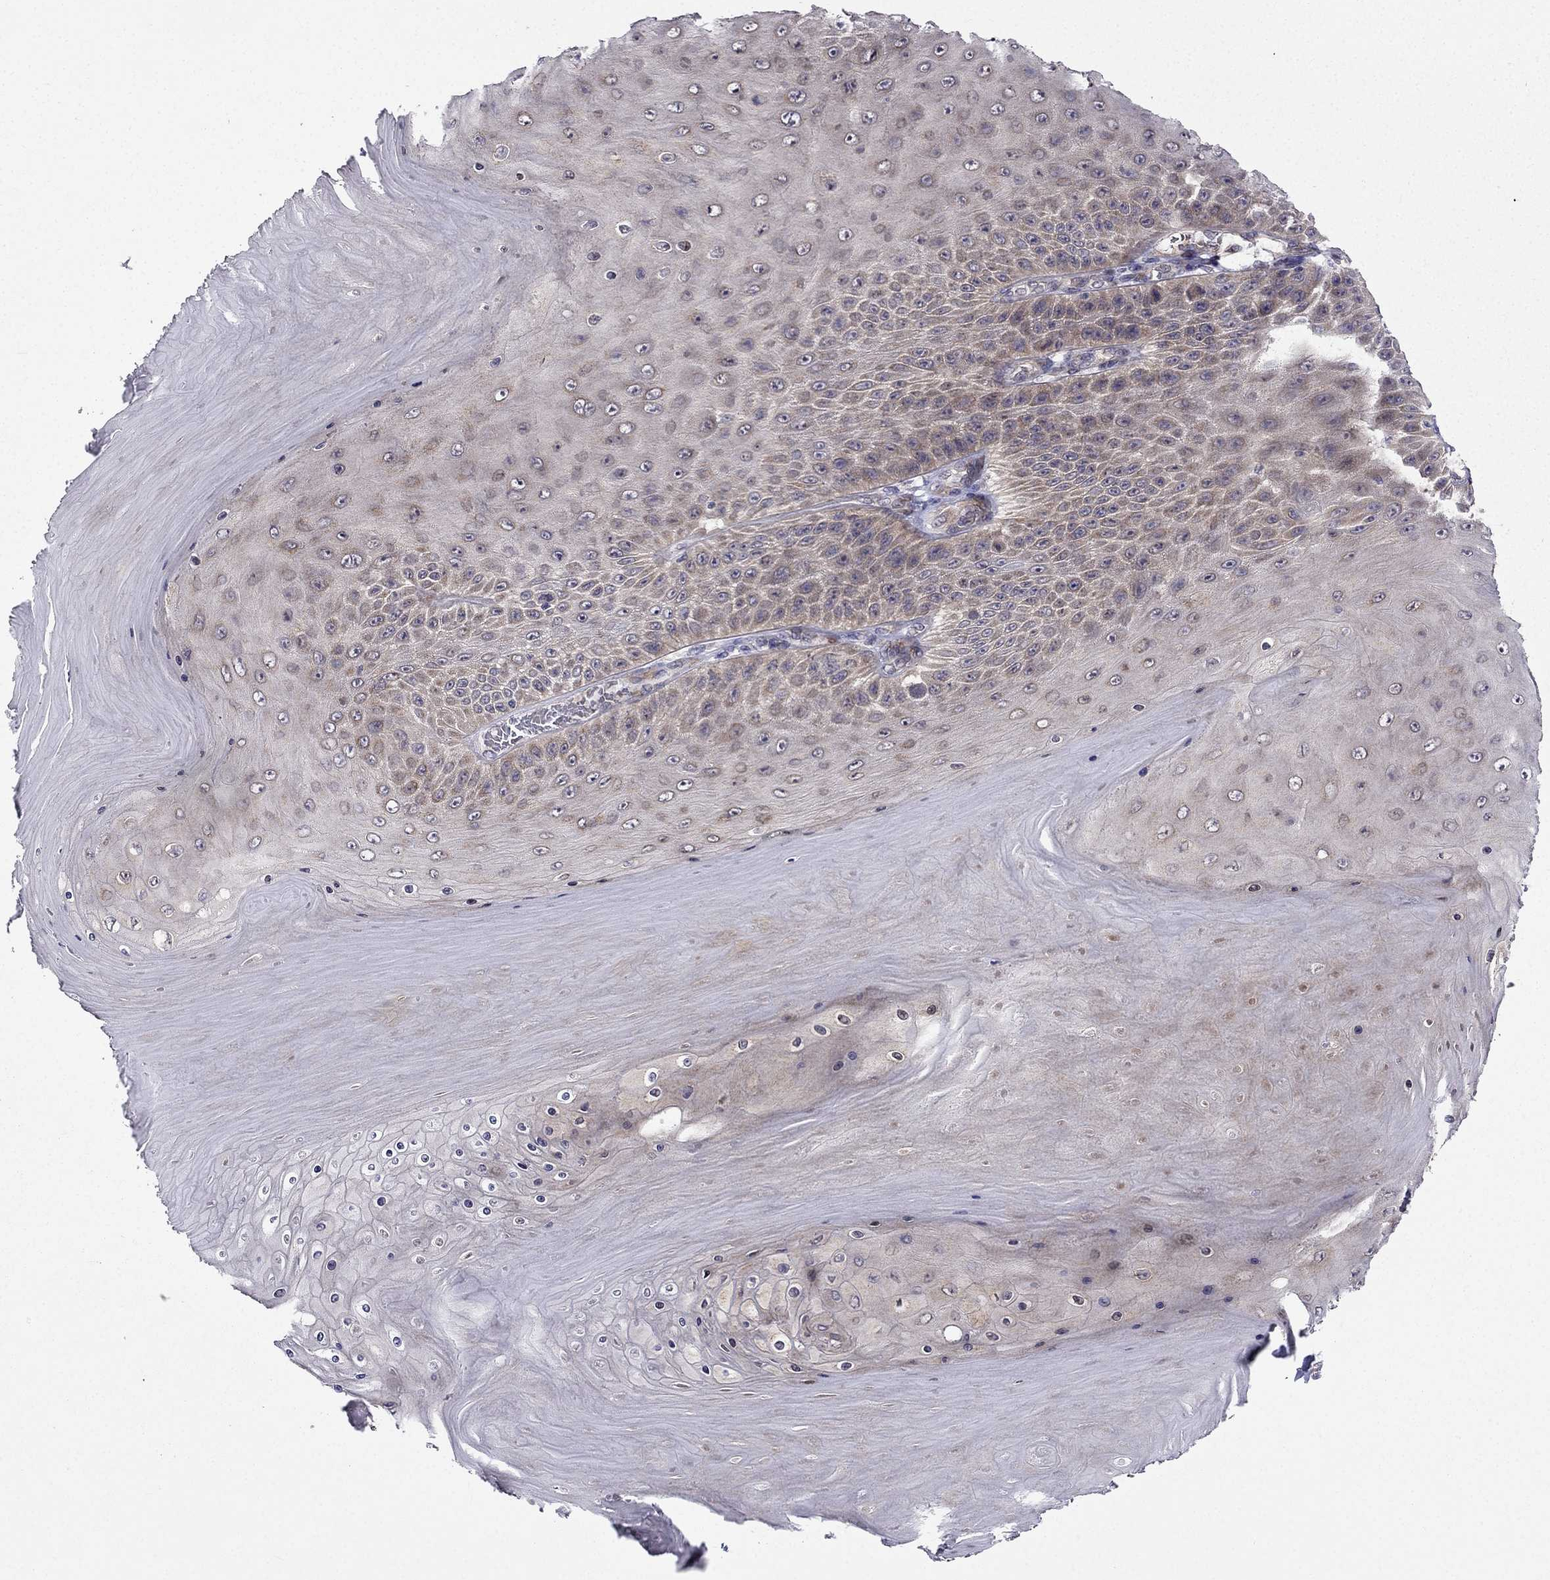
{"staining": {"intensity": "weak", "quantity": "25%-75%", "location": "cytoplasmic/membranous"}, "tissue": "skin cancer", "cell_type": "Tumor cells", "image_type": "cancer", "snomed": [{"axis": "morphology", "description": "Squamous cell carcinoma, NOS"}, {"axis": "topography", "description": "Skin"}], "caption": "Skin squamous cell carcinoma stained with immunohistochemistry exhibits weak cytoplasmic/membranous positivity in about 25%-75% of tumor cells. (brown staining indicates protein expression, while blue staining denotes nuclei).", "gene": "ARHGEF28", "patient": {"sex": "male", "age": 62}}